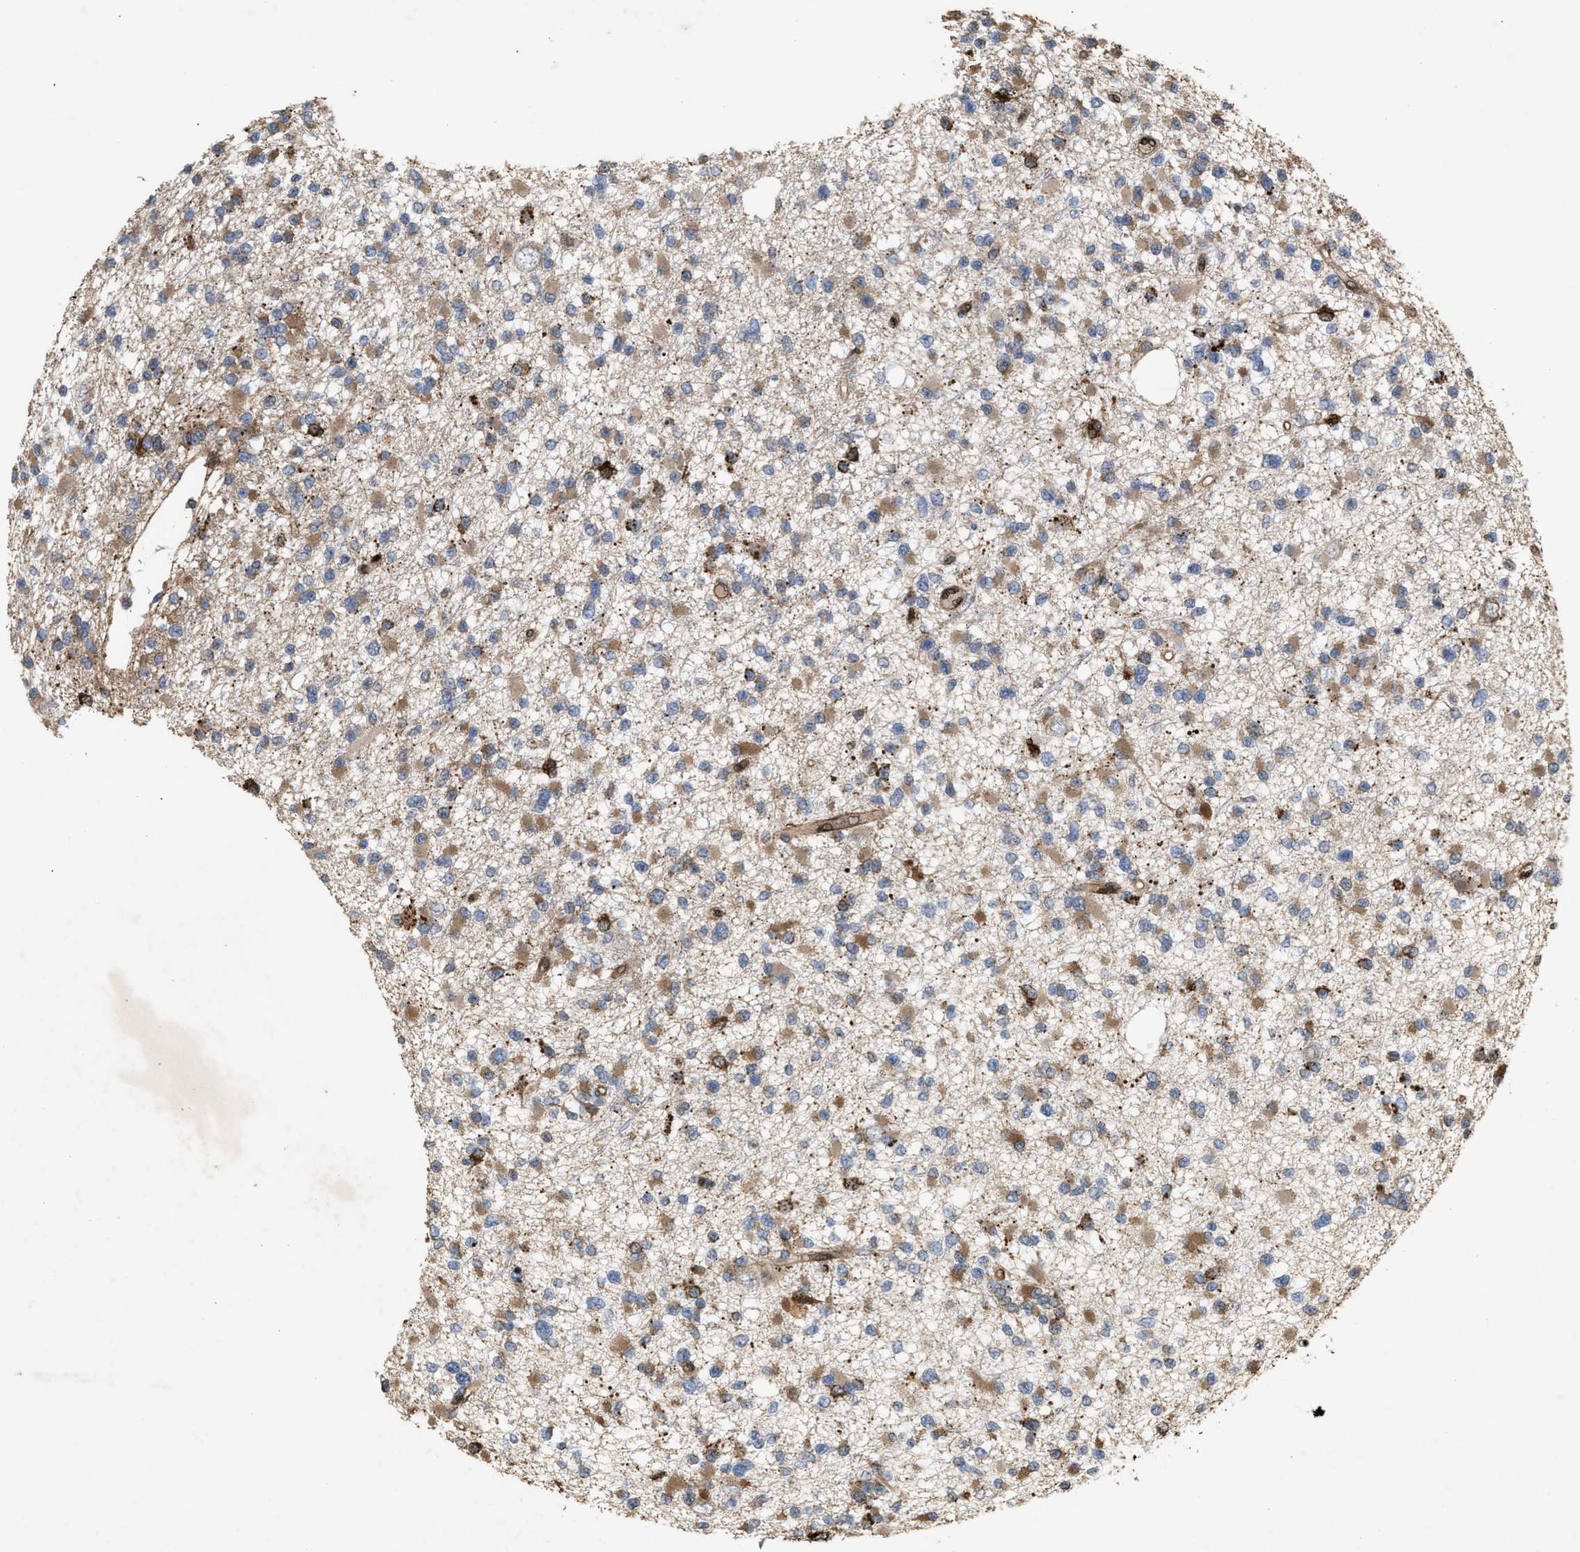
{"staining": {"intensity": "moderate", "quantity": ">75%", "location": "cytoplasmic/membranous"}, "tissue": "glioma", "cell_type": "Tumor cells", "image_type": "cancer", "snomed": [{"axis": "morphology", "description": "Glioma, malignant, Low grade"}, {"axis": "topography", "description": "Brain"}], "caption": "This is a histology image of IHC staining of glioma, which shows moderate expression in the cytoplasmic/membranous of tumor cells.", "gene": "GCC1", "patient": {"sex": "female", "age": 22}}